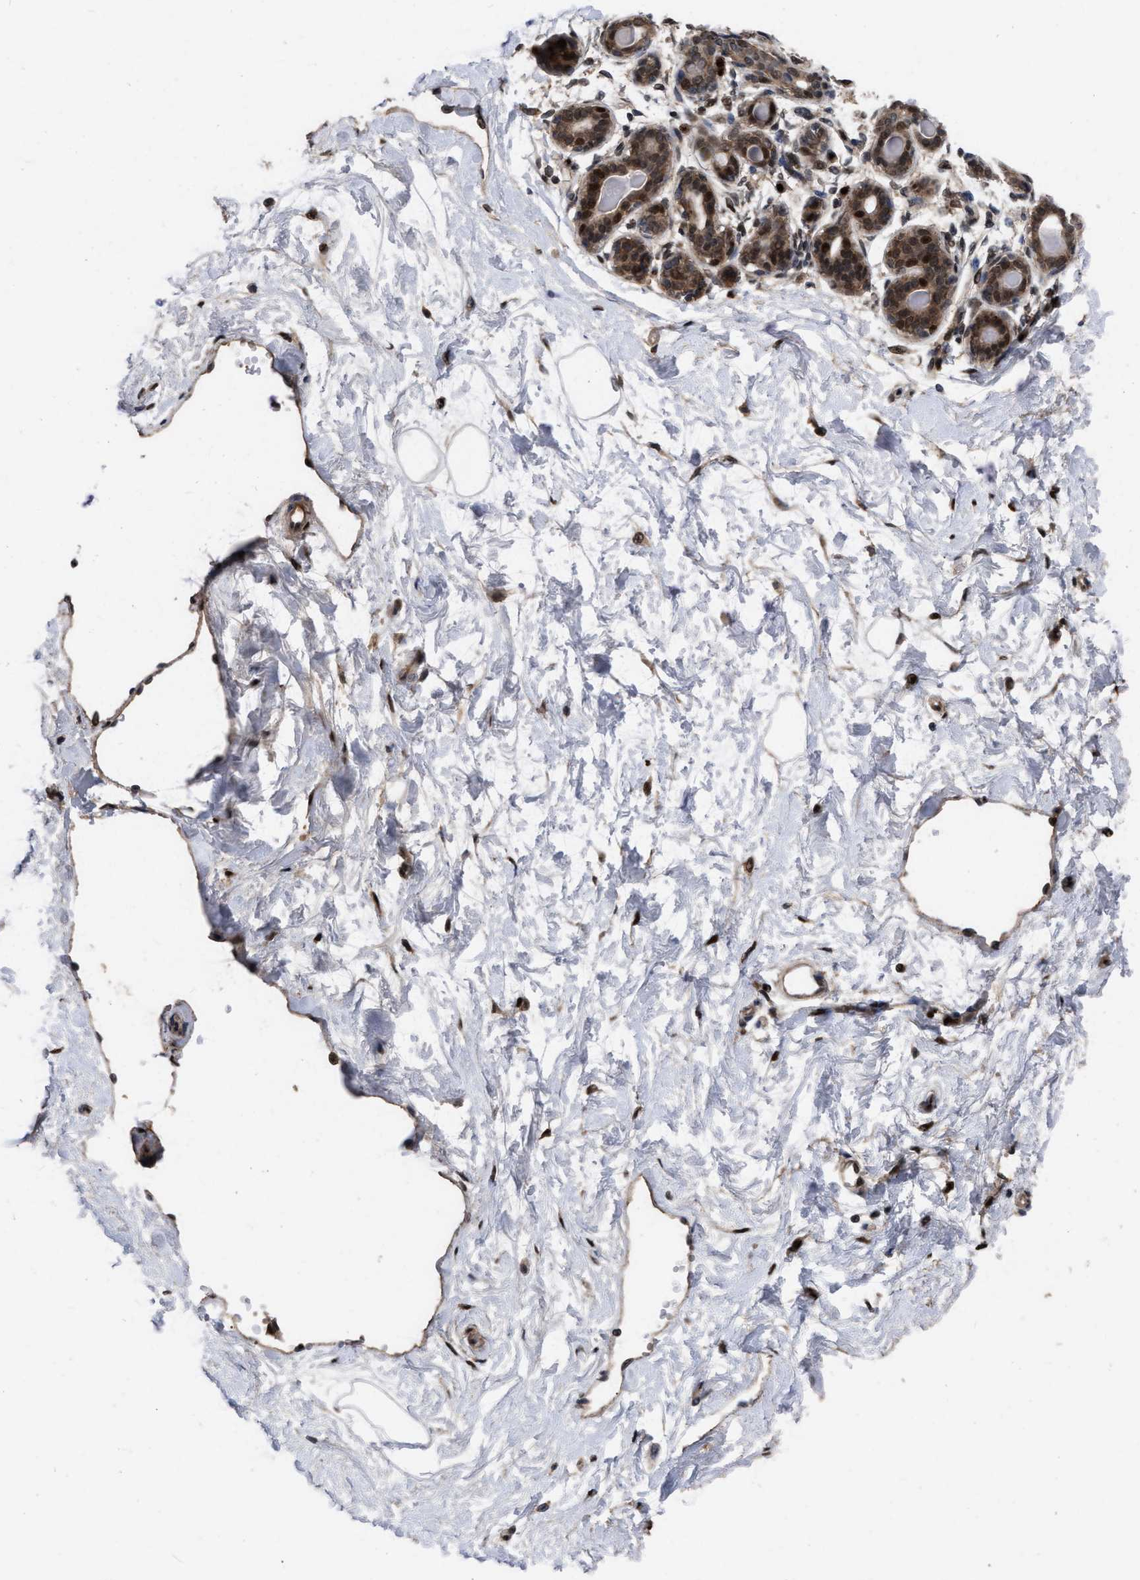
{"staining": {"intensity": "moderate", "quantity": "25%-75%", "location": "nuclear"}, "tissue": "breast", "cell_type": "Adipocytes", "image_type": "normal", "snomed": [{"axis": "morphology", "description": "Normal tissue, NOS"}, {"axis": "topography", "description": "Breast"}], "caption": "This histopathology image exhibits IHC staining of unremarkable breast, with medium moderate nuclear expression in approximately 25%-75% of adipocytes.", "gene": "MDM4", "patient": {"sex": "female", "age": 45}}